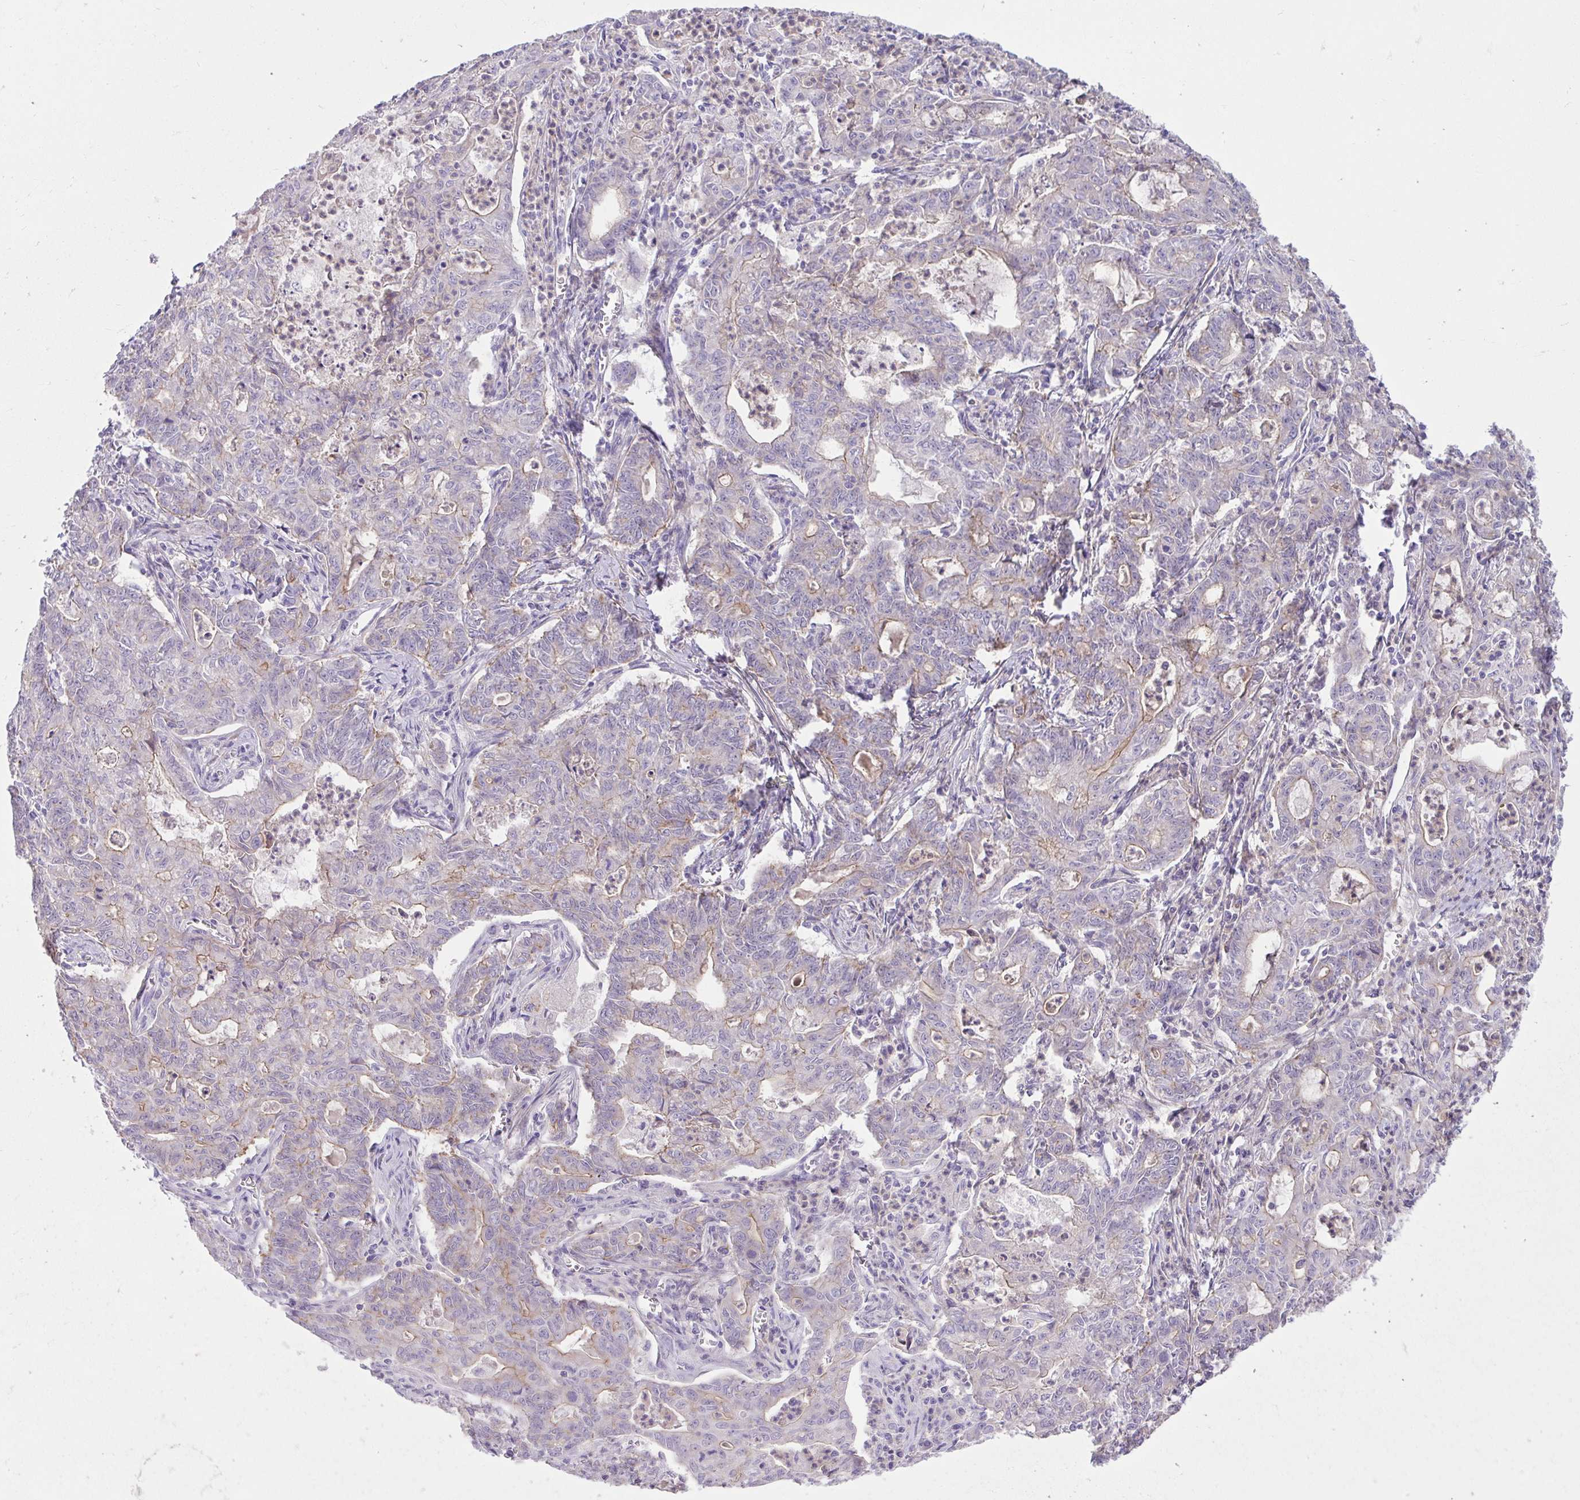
{"staining": {"intensity": "moderate", "quantity": "<25%", "location": "cytoplasmic/membranous"}, "tissue": "stomach cancer", "cell_type": "Tumor cells", "image_type": "cancer", "snomed": [{"axis": "morphology", "description": "Adenocarcinoma, NOS"}, {"axis": "topography", "description": "Stomach, upper"}], "caption": "Moderate cytoplasmic/membranous positivity is appreciated in about <25% of tumor cells in adenocarcinoma (stomach).", "gene": "PIGZ", "patient": {"sex": "female", "age": 79}}